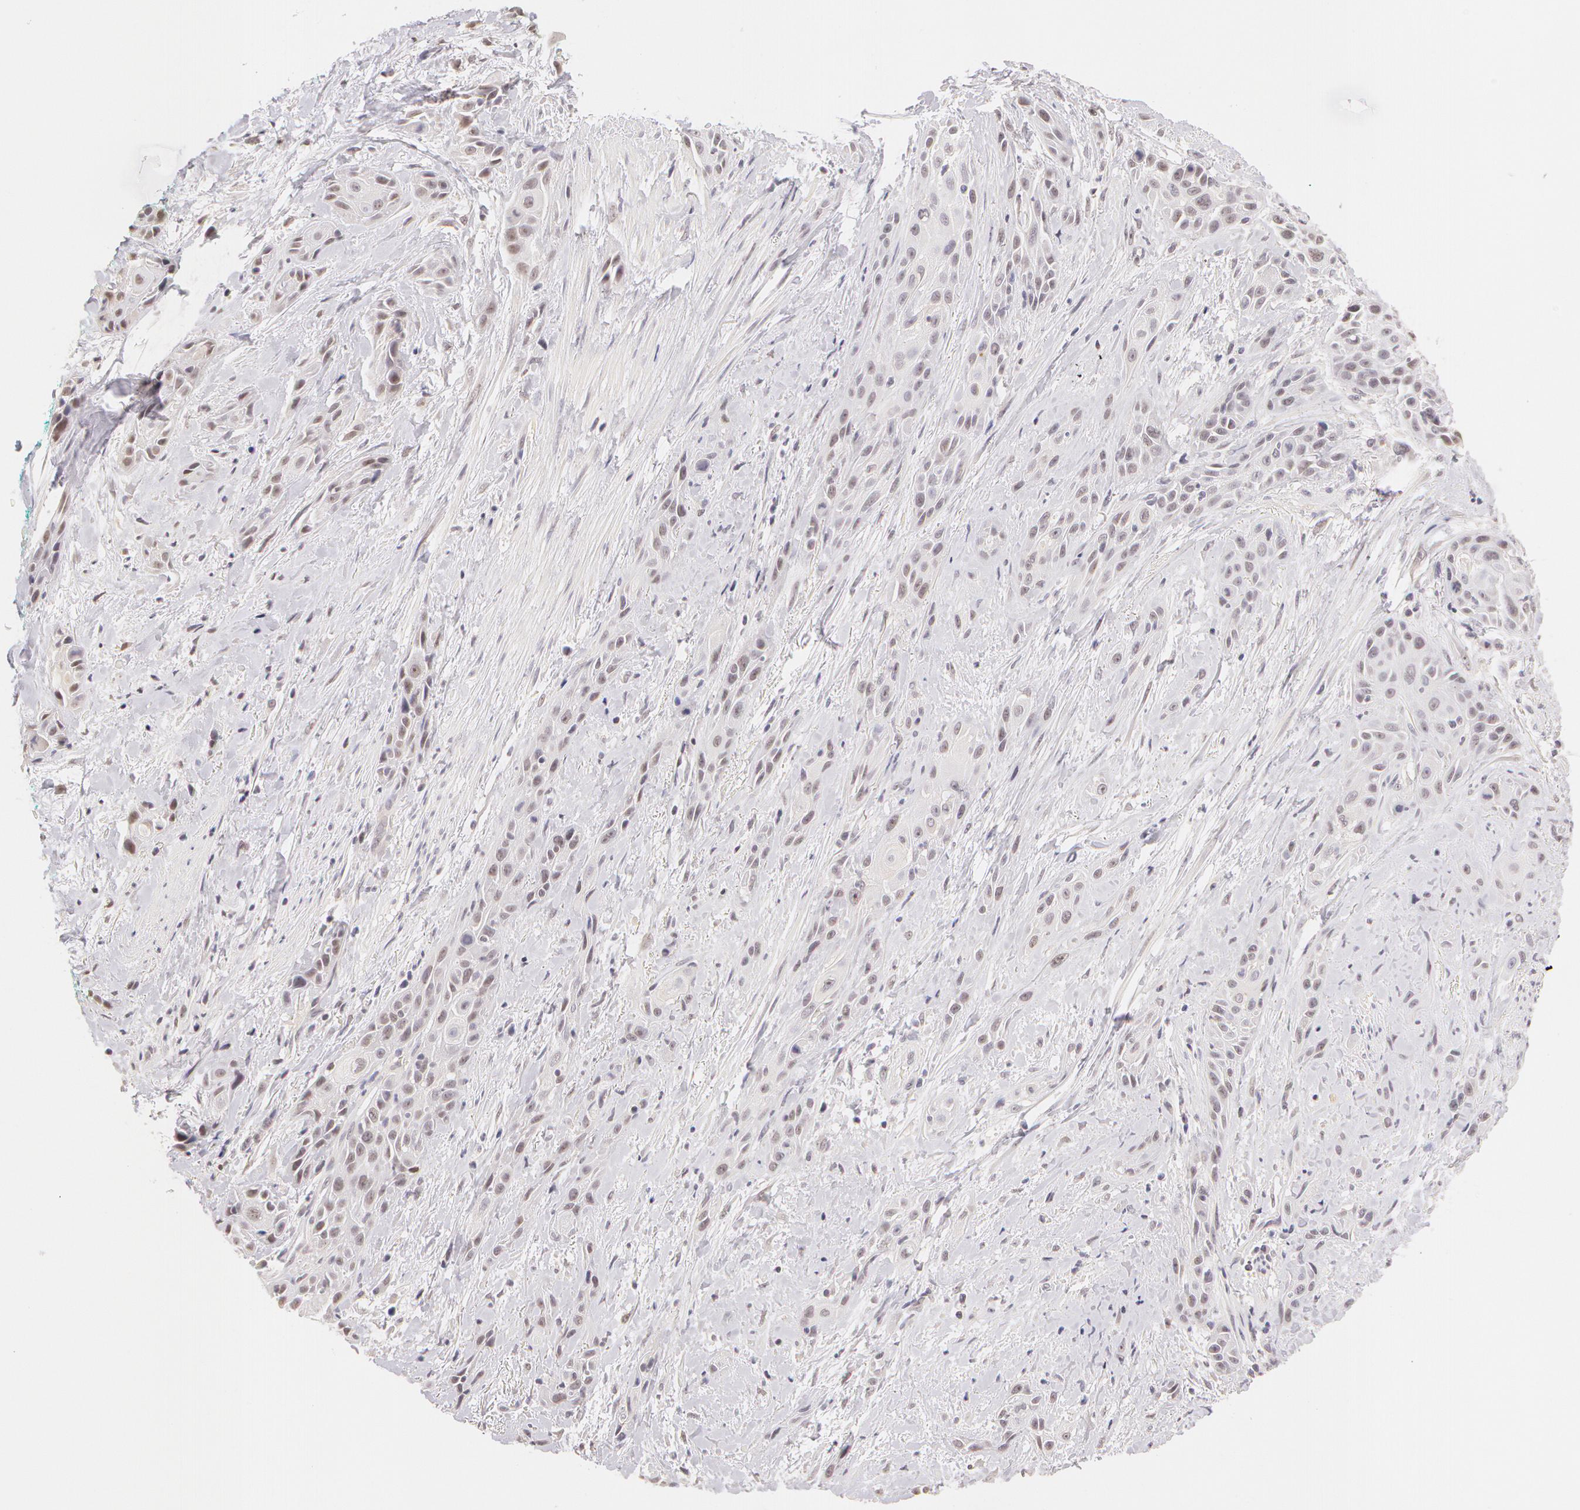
{"staining": {"intensity": "weak", "quantity": "<25%", "location": "nuclear"}, "tissue": "skin cancer", "cell_type": "Tumor cells", "image_type": "cancer", "snomed": [{"axis": "morphology", "description": "Squamous cell carcinoma, NOS"}, {"axis": "topography", "description": "Skin"}, {"axis": "topography", "description": "Anal"}], "caption": "Tumor cells are negative for brown protein staining in skin squamous cell carcinoma.", "gene": "ZNF597", "patient": {"sex": "male", "age": 64}}